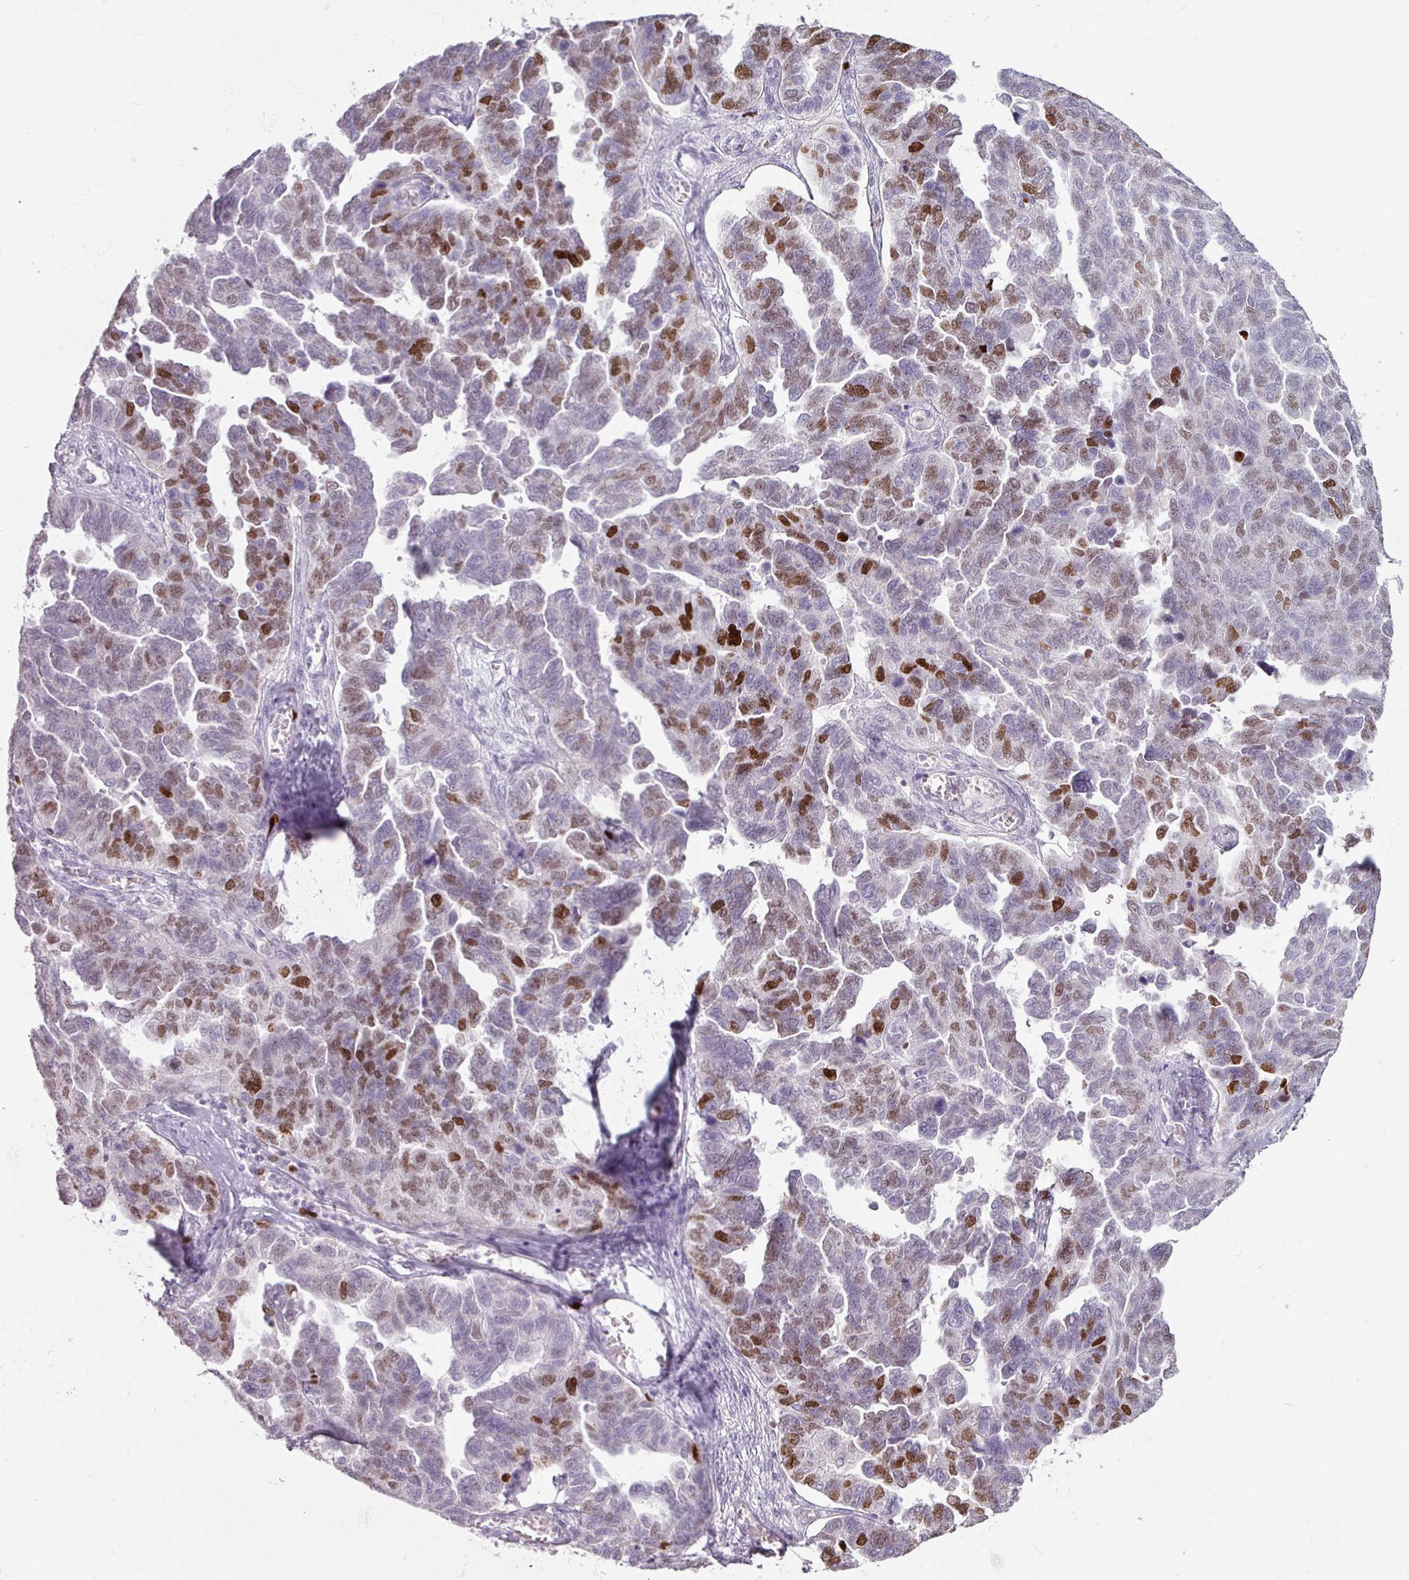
{"staining": {"intensity": "strong", "quantity": "25%-75%", "location": "nuclear"}, "tissue": "ovarian cancer", "cell_type": "Tumor cells", "image_type": "cancer", "snomed": [{"axis": "morphology", "description": "Cystadenocarcinoma, serous, NOS"}, {"axis": "topography", "description": "Ovary"}], "caption": "Protein expression analysis of ovarian cancer (serous cystadenocarcinoma) reveals strong nuclear positivity in about 25%-75% of tumor cells.", "gene": "ATAD2", "patient": {"sex": "female", "age": 64}}